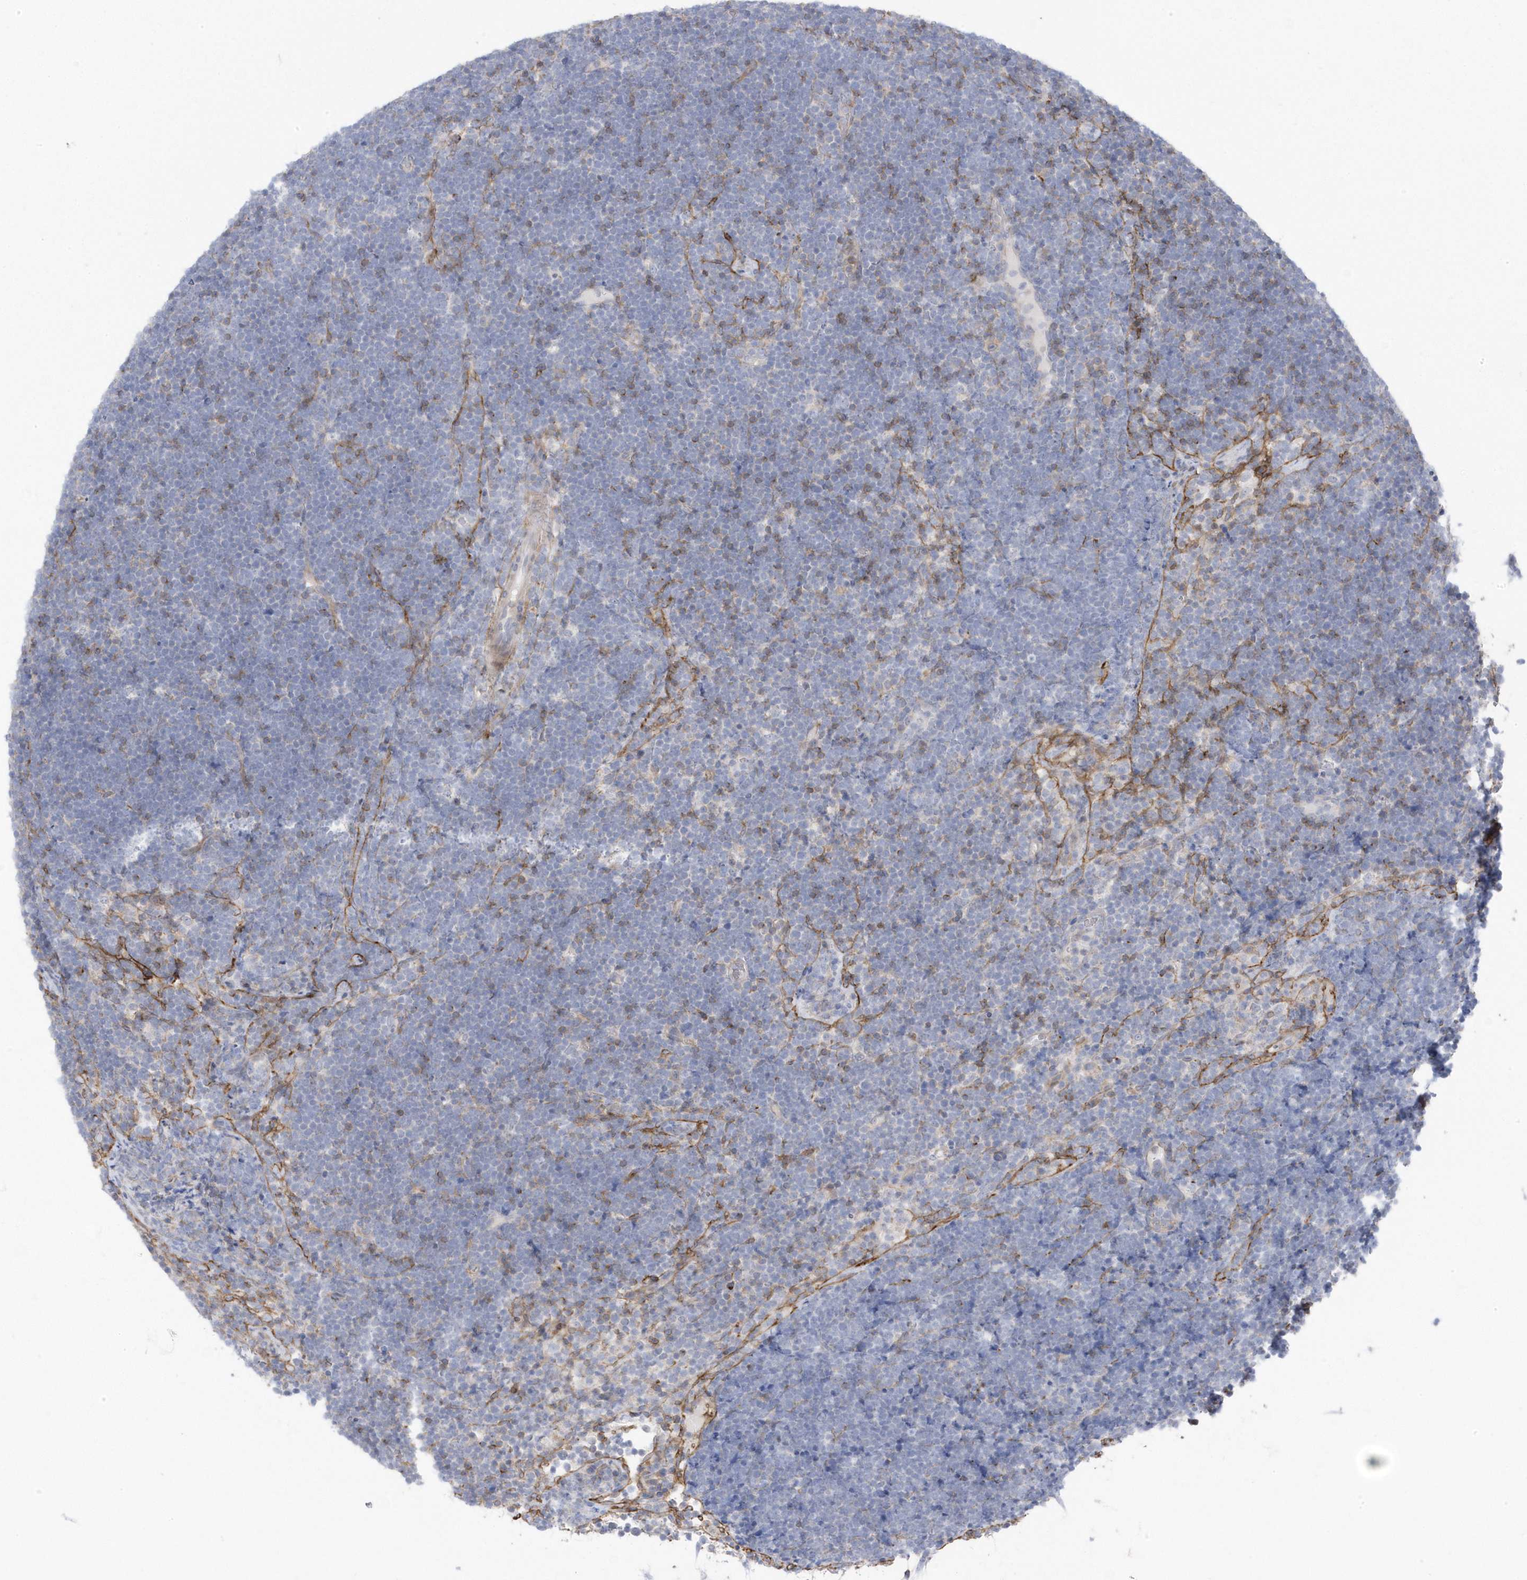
{"staining": {"intensity": "negative", "quantity": "none", "location": "none"}, "tissue": "lymphoma", "cell_type": "Tumor cells", "image_type": "cancer", "snomed": [{"axis": "morphology", "description": "Malignant lymphoma, non-Hodgkin's type, High grade"}, {"axis": "topography", "description": "Lymph node"}], "caption": "The immunohistochemistry micrograph has no significant positivity in tumor cells of malignant lymphoma, non-Hodgkin's type (high-grade) tissue.", "gene": "ANAPC1", "patient": {"sex": "male", "age": 13}}